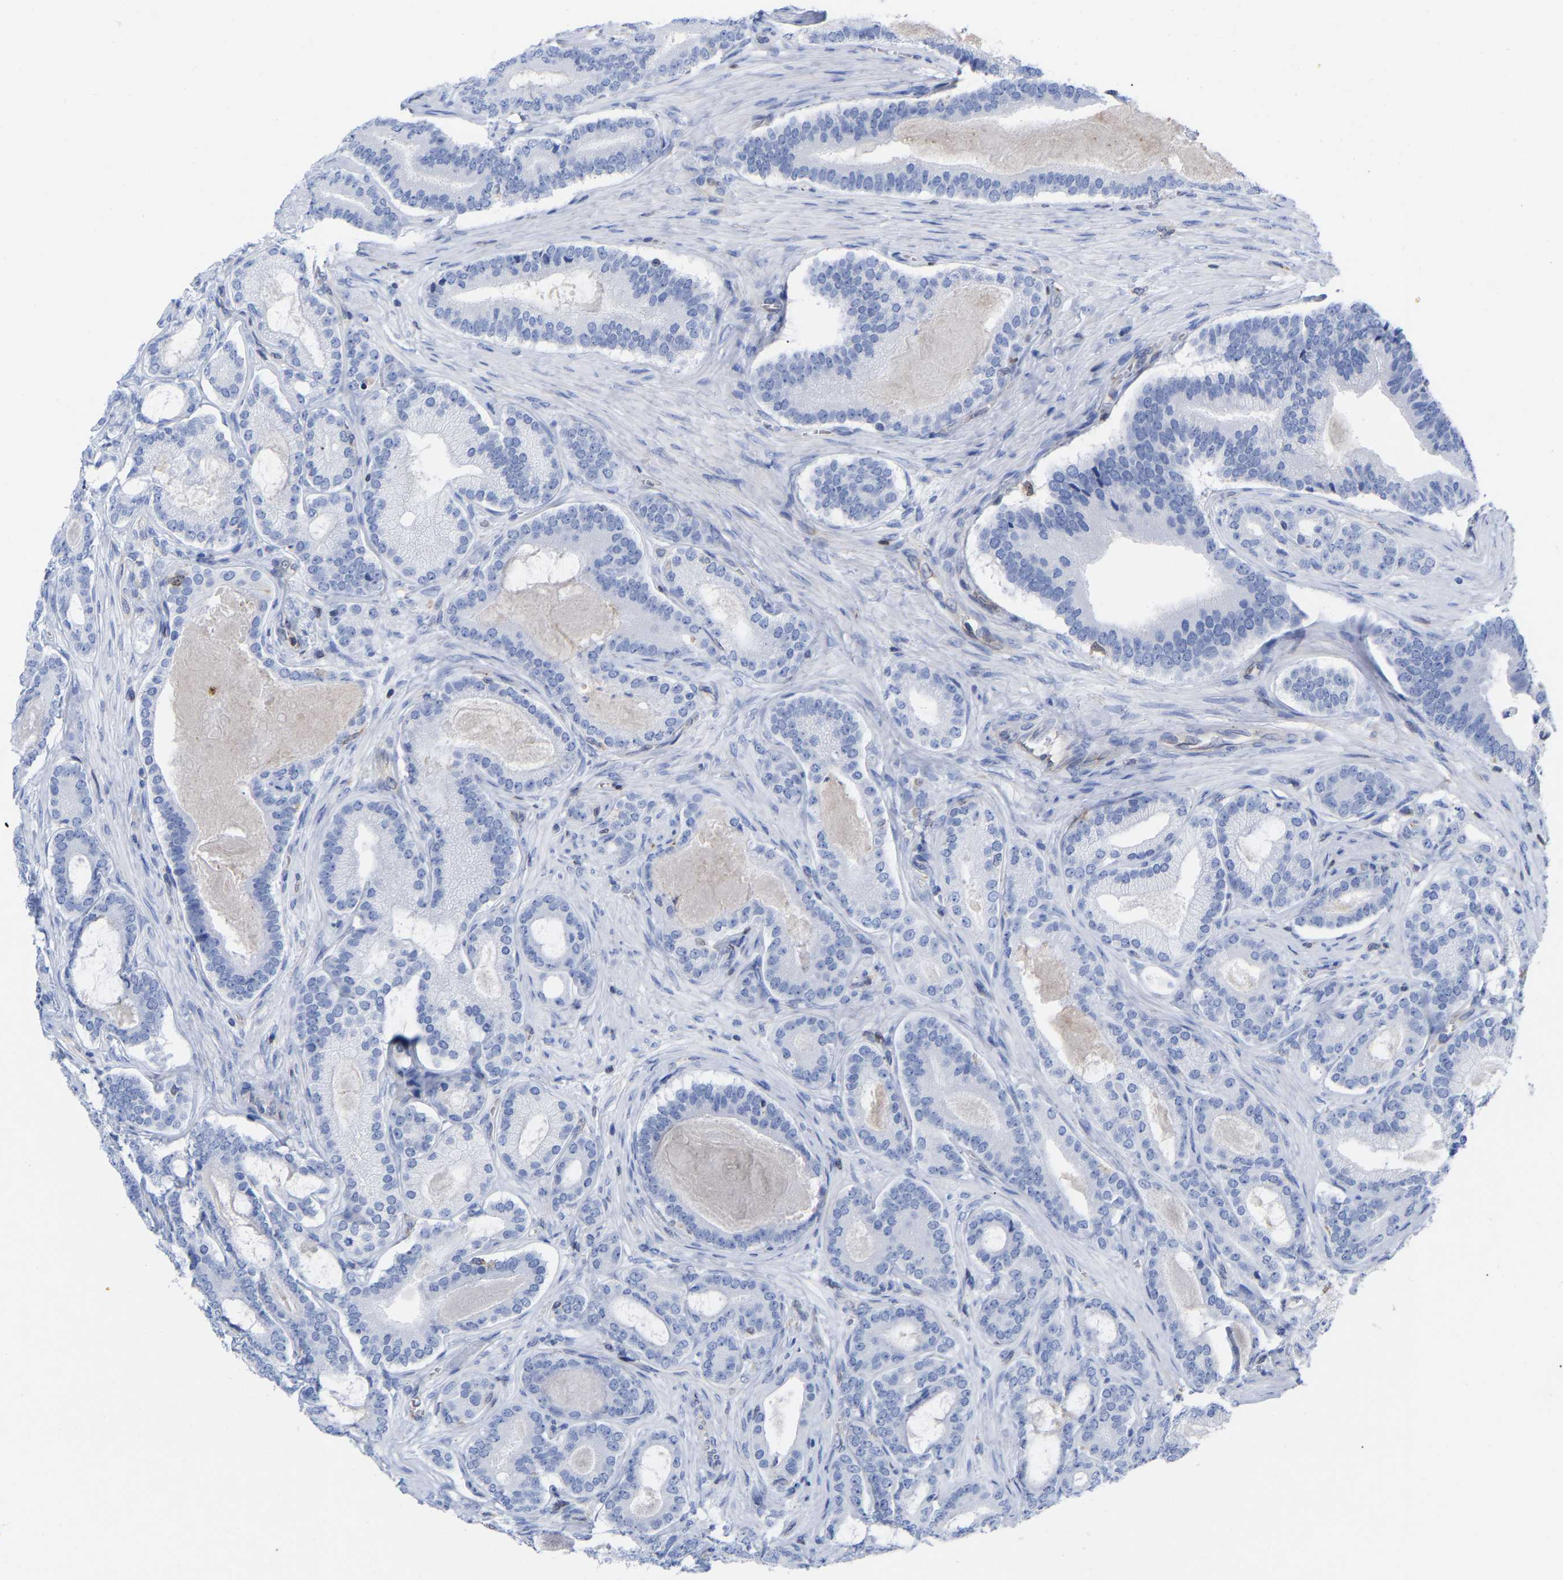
{"staining": {"intensity": "negative", "quantity": "none", "location": "none"}, "tissue": "prostate cancer", "cell_type": "Tumor cells", "image_type": "cancer", "snomed": [{"axis": "morphology", "description": "Adenocarcinoma, High grade"}, {"axis": "topography", "description": "Prostate"}], "caption": "Immunohistochemical staining of prostate cancer (high-grade adenocarcinoma) shows no significant expression in tumor cells. Nuclei are stained in blue.", "gene": "GIMAP4", "patient": {"sex": "male", "age": 60}}